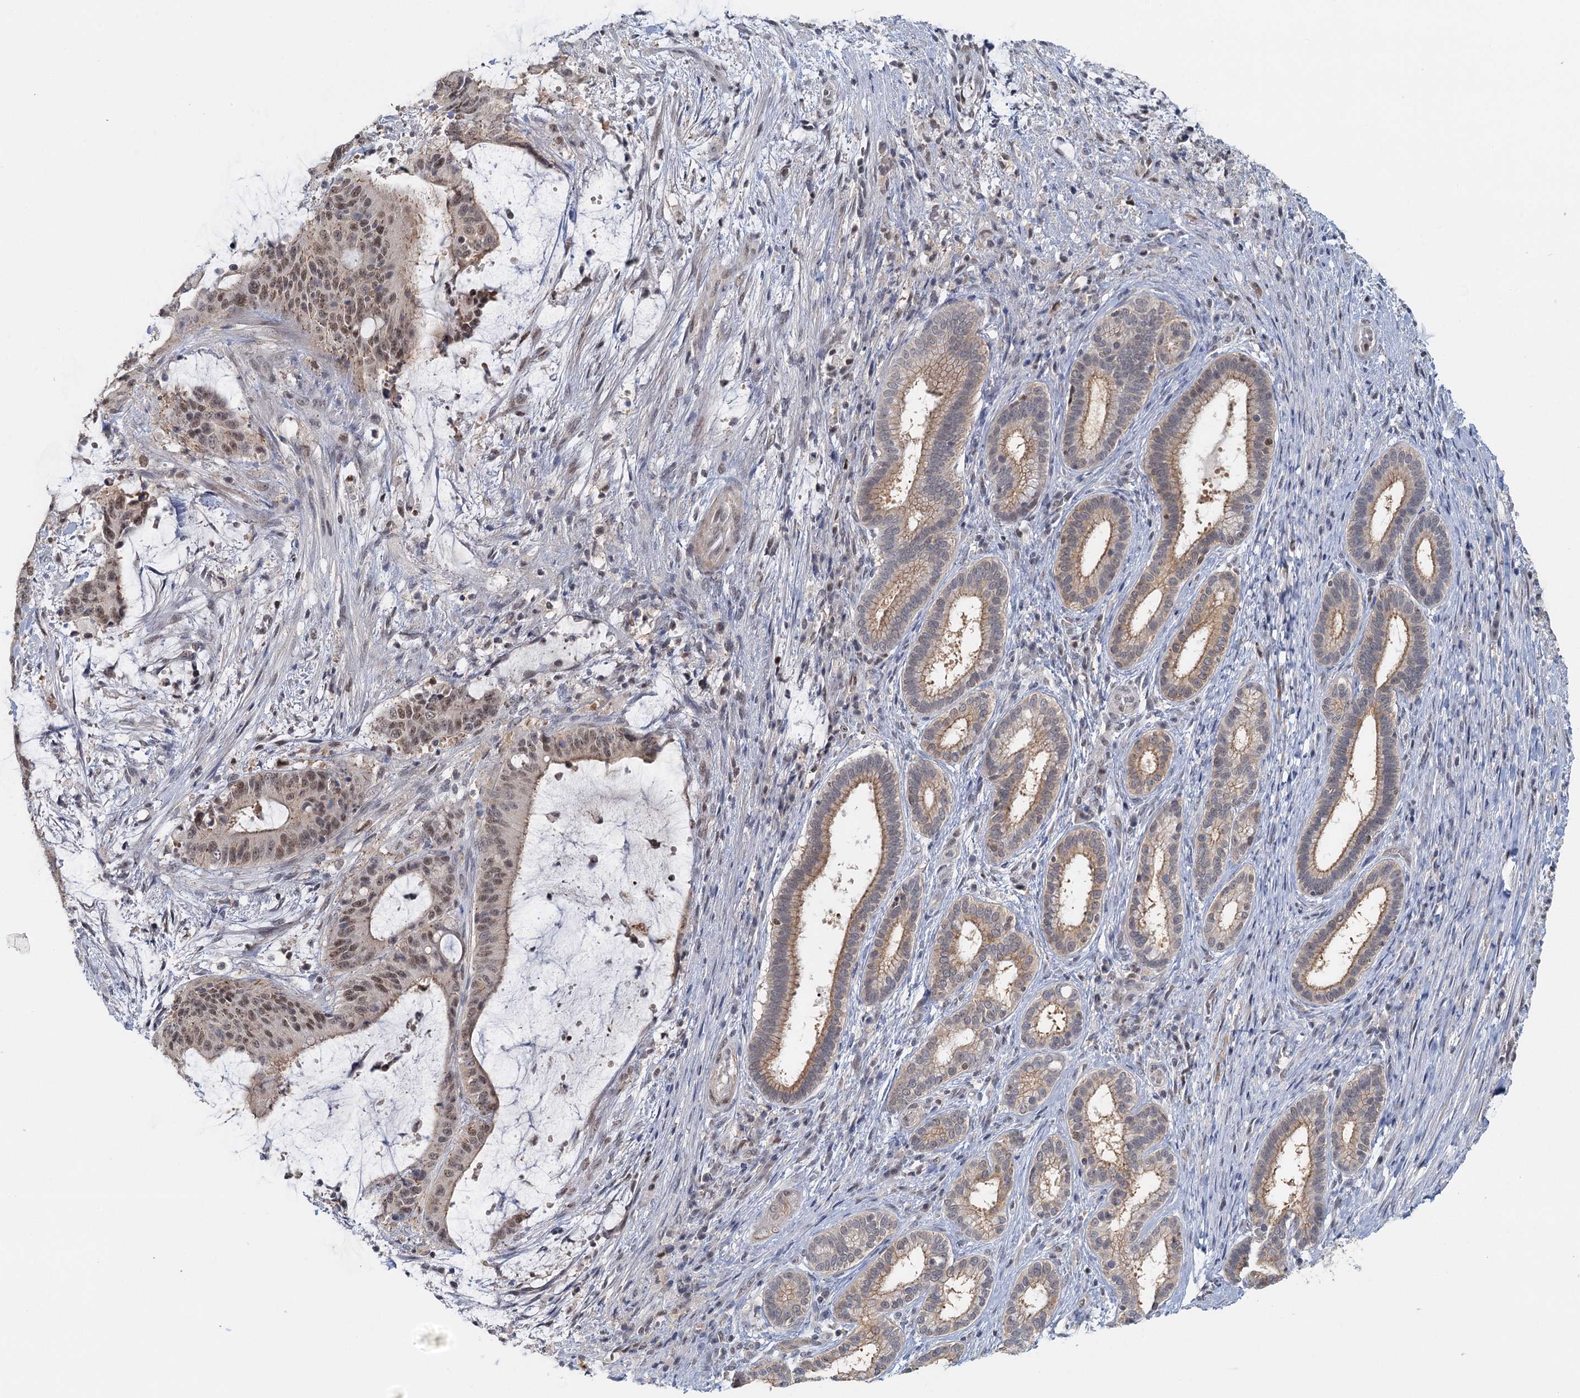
{"staining": {"intensity": "moderate", "quantity": "25%-75%", "location": "cytoplasmic/membranous,nuclear"}, "tissue": "liver cancer", "cell_type": "Tumor cells", "image_type": "cancer", "snomed": [{"axis": "morphology", "description": "Normal tissue, NOS"}, {"axis": "morphology", "description": "Cholangiocarcinoma"}, {"axis": "topography", "description": "Liver"}, {"axis": "topography", "description": "Peripheral nerve tissue"}], "caption": "The photomicrograph shows staining of liver cancer (cholangiocarcinoma), revealing moderate cytoplasmic/membranous and nuclear protein staining (brown color) within tumor cells.", "gene": "GPATCH11", "patient": {"sex": "female", "age": 73}}